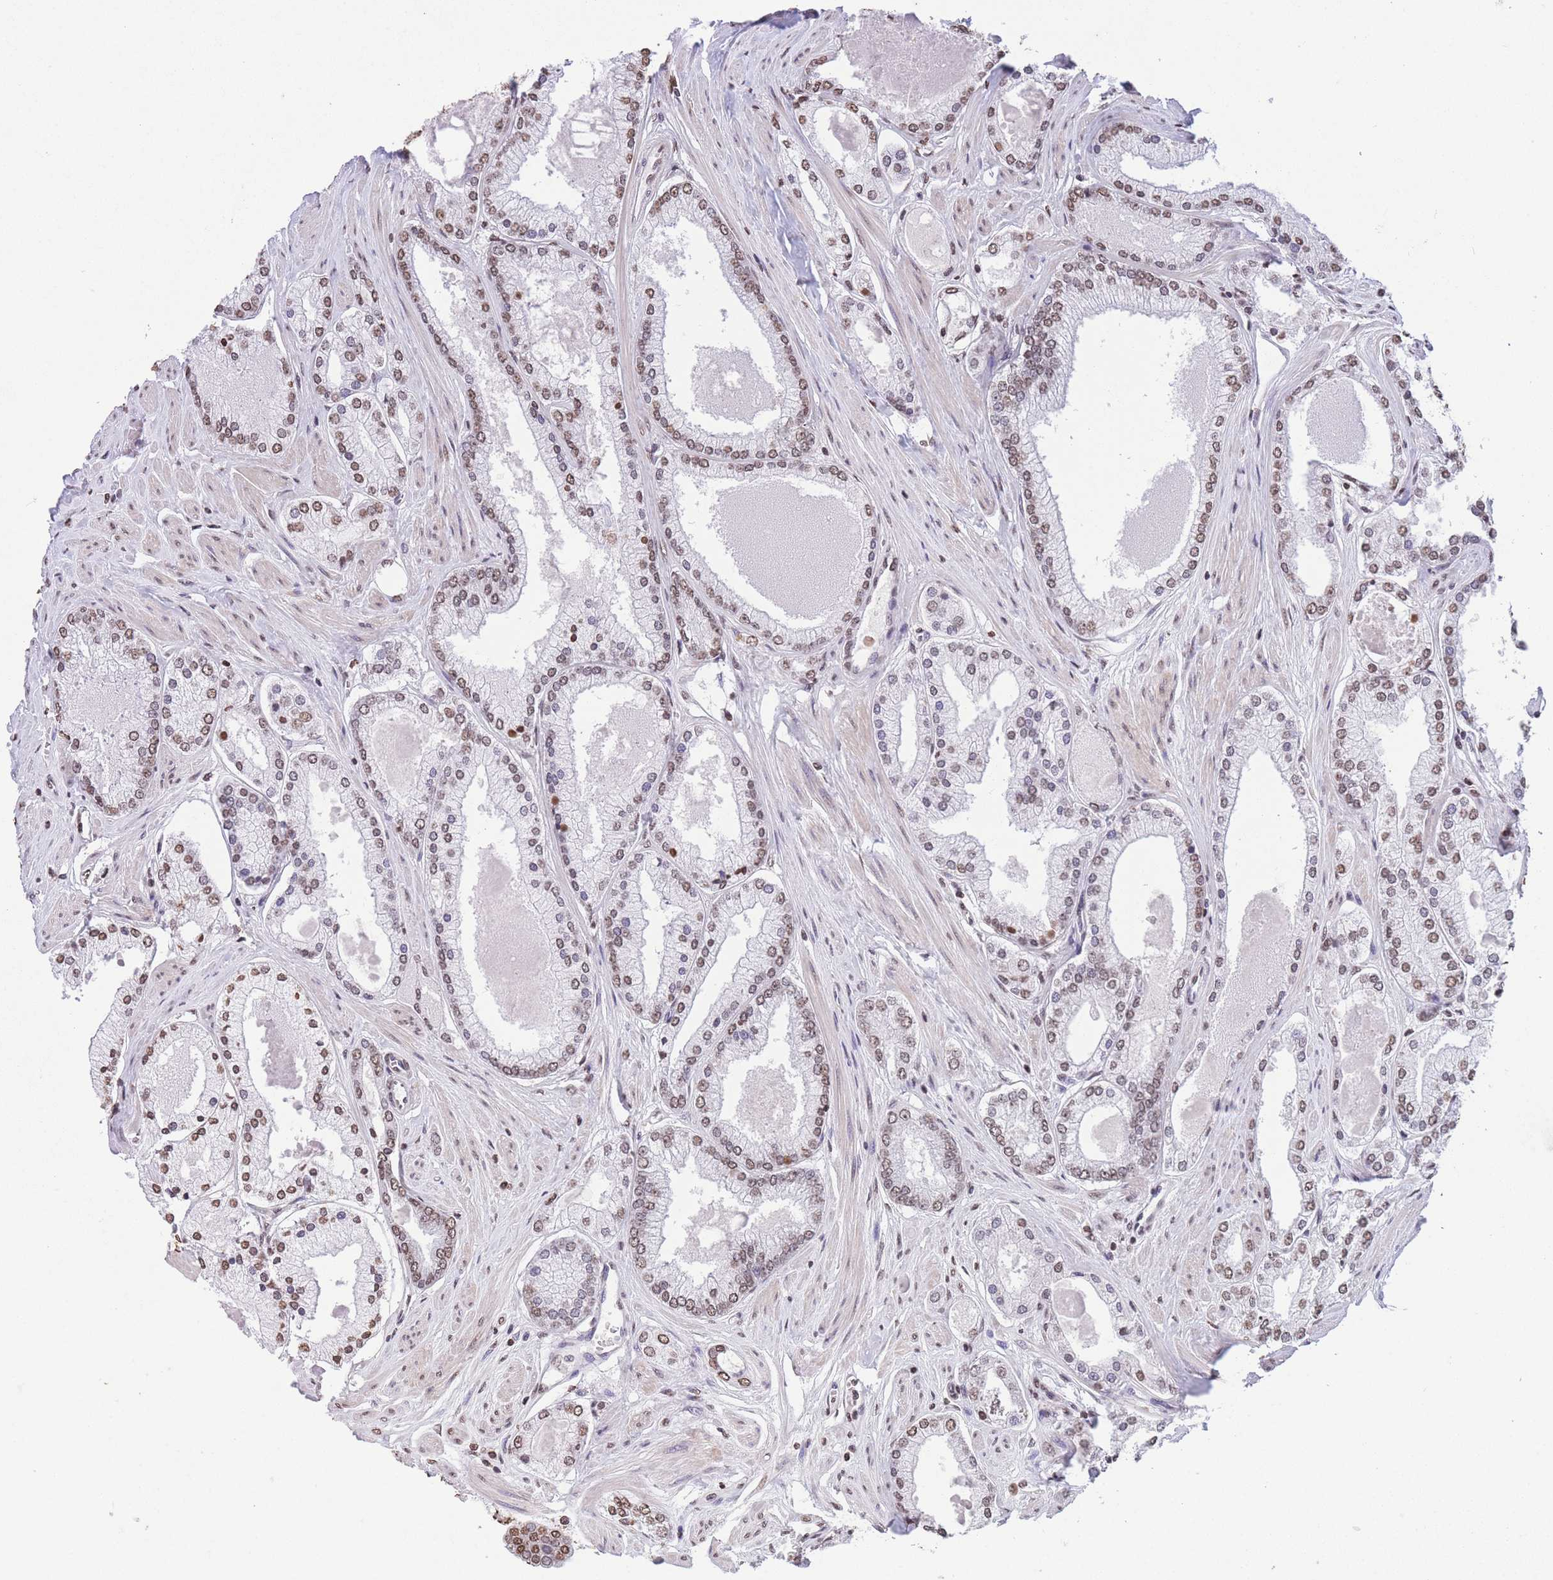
{"staining": {"intensity": "moderate", "quantity": ">75%", "location": "nuclear"}, "tissue": "prostate cancer", "cell_type": "Tumor cells", "image_type": "cancer", "snomed": [{"axis": "morphology", "description": "Adenocarcinoma, Low grade"}, {"axis": "topography", "description": "Prostate"}], "caption": "Human prostate low-grade adenocarcinoma stained for a protein (brown) shows moderate nuclear positive positivity in about >75% of tumor cells.", "gene": "H2BC11", "patient": {"sex": "male", "age": 42}}